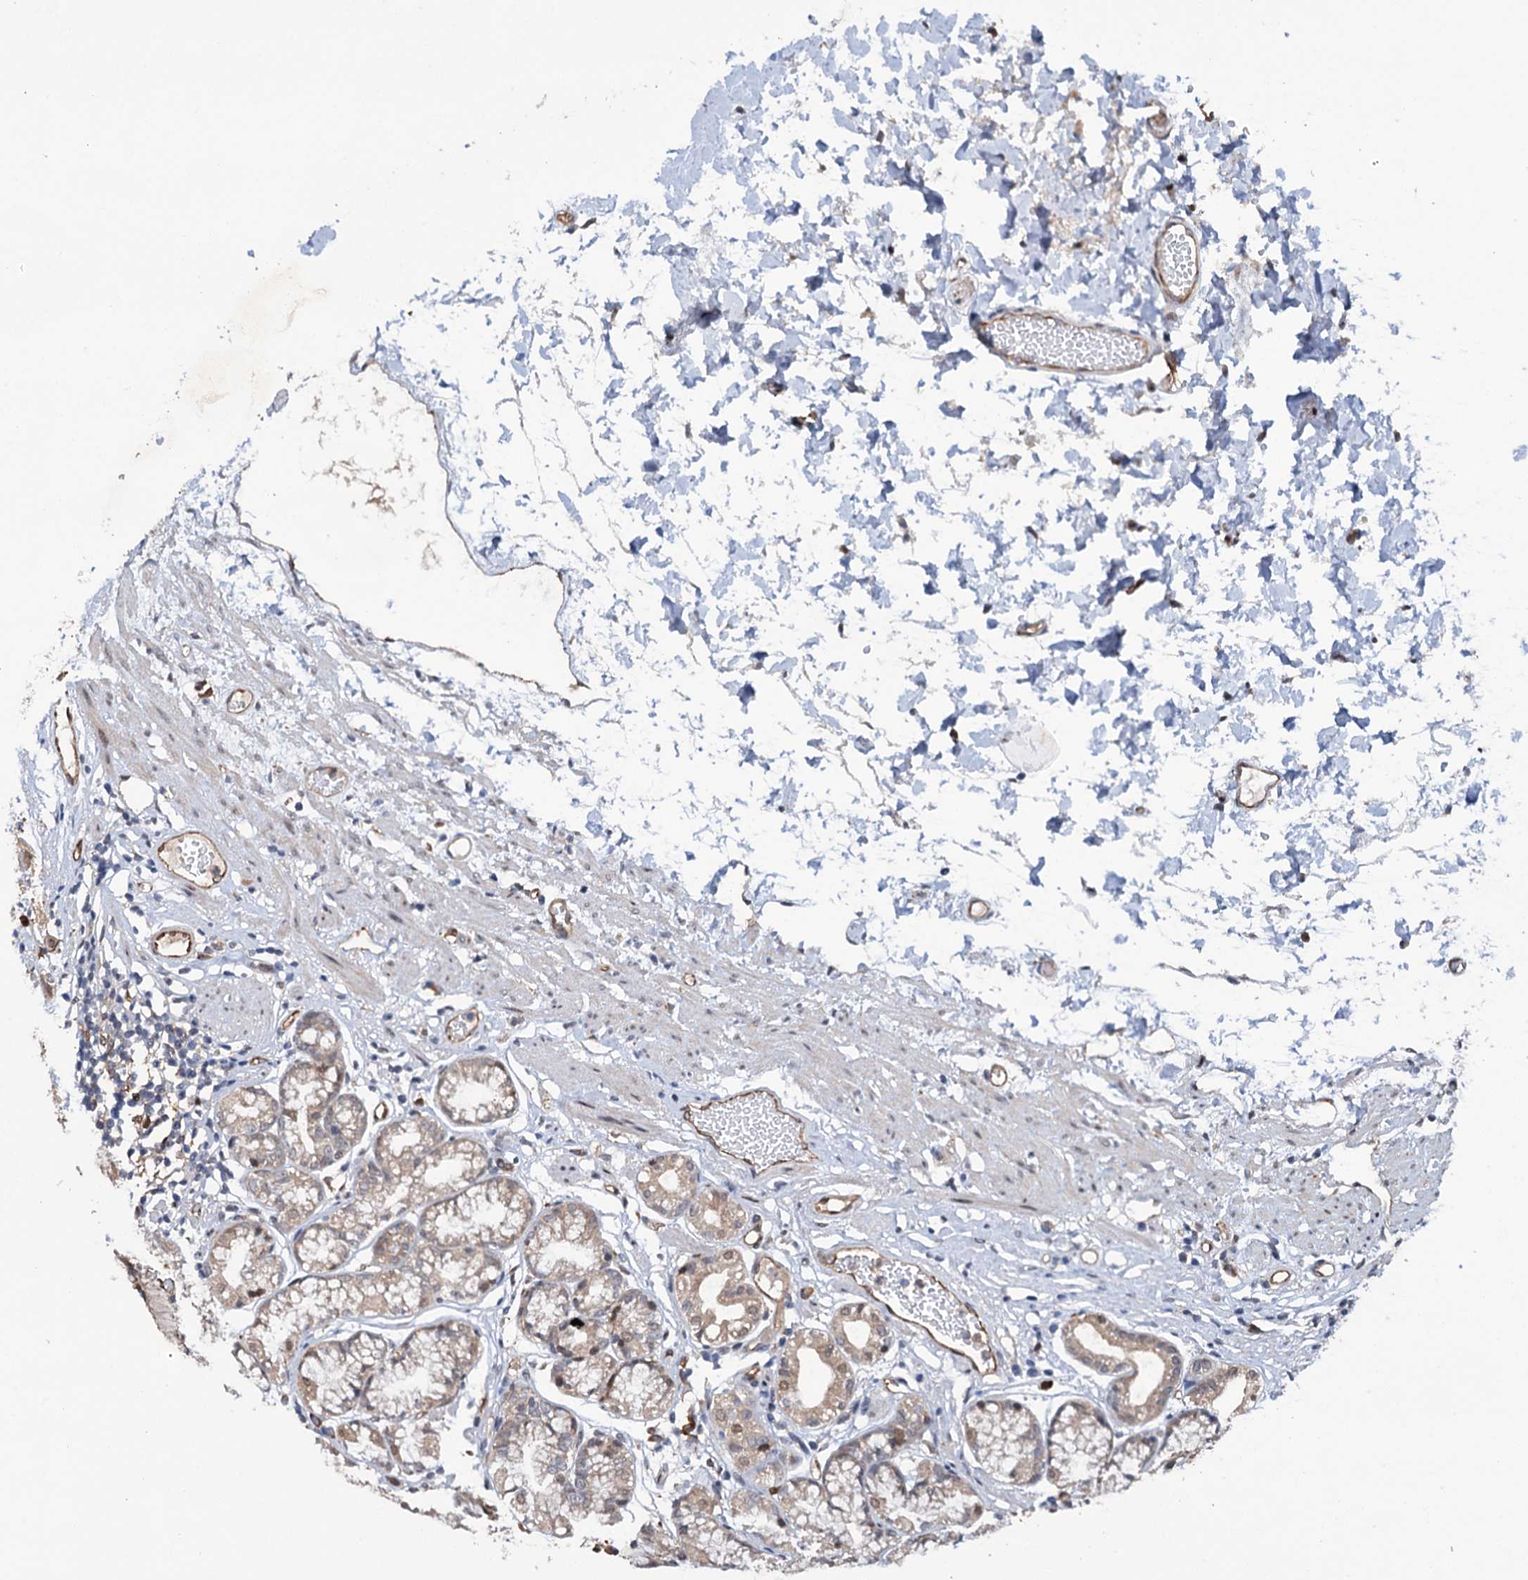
{"staining": {"intensity": "moderate", "quantity": ">75%", "location": "cytoplasmic/membranous"}, "tissue": "stomach", "cell_type": "Glandular cells", "image_type": "normal", "snomed": [{"axis": "morphology", "description": "Normal tissue, NOS"}, {"axis": "topography", "description": "Stomach"}], "caption": "An immunohistochemistry (IHC) photomicrograph of unremarkable tissue is shown. Protein staining in brown highlights moderate cytoplasmic/membranous positivity in stomach within glandular cells. The staining was performed using DAB to visualize the protein expression in brown, while the nuclei were stained in blue with hematoxylin (Magnification: 20x).", "gene": "NCAPD2", "patient": {"sex": "female", "age": 57}}